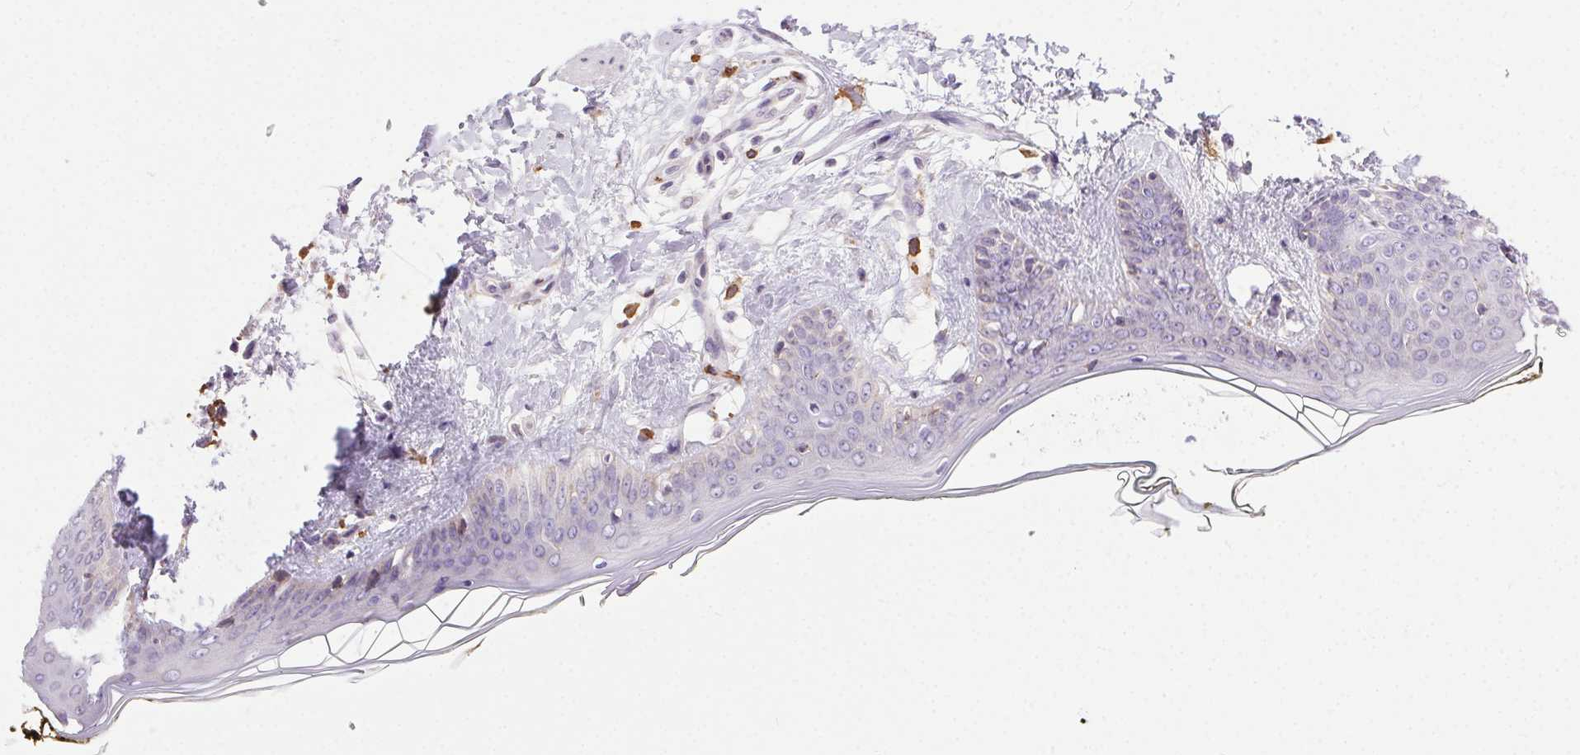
{"staining": {"intensity": "negative", "quantity": "none", "location": "none"}, "tissue": "skin", "cell_type": "Fibroblasts", "image_type": "normal", "snomed": [{"axis": "morphology", "description": "Normal tissue, NOS"}, {"axis": "topography", "description": "Skin"}], "caption": "Immunohistochemical staining of unremarkable human skin reveals no significant expression in fibroblasts.", "gene": "SNX31", "patient": {"sex": "female", "age": 34}}